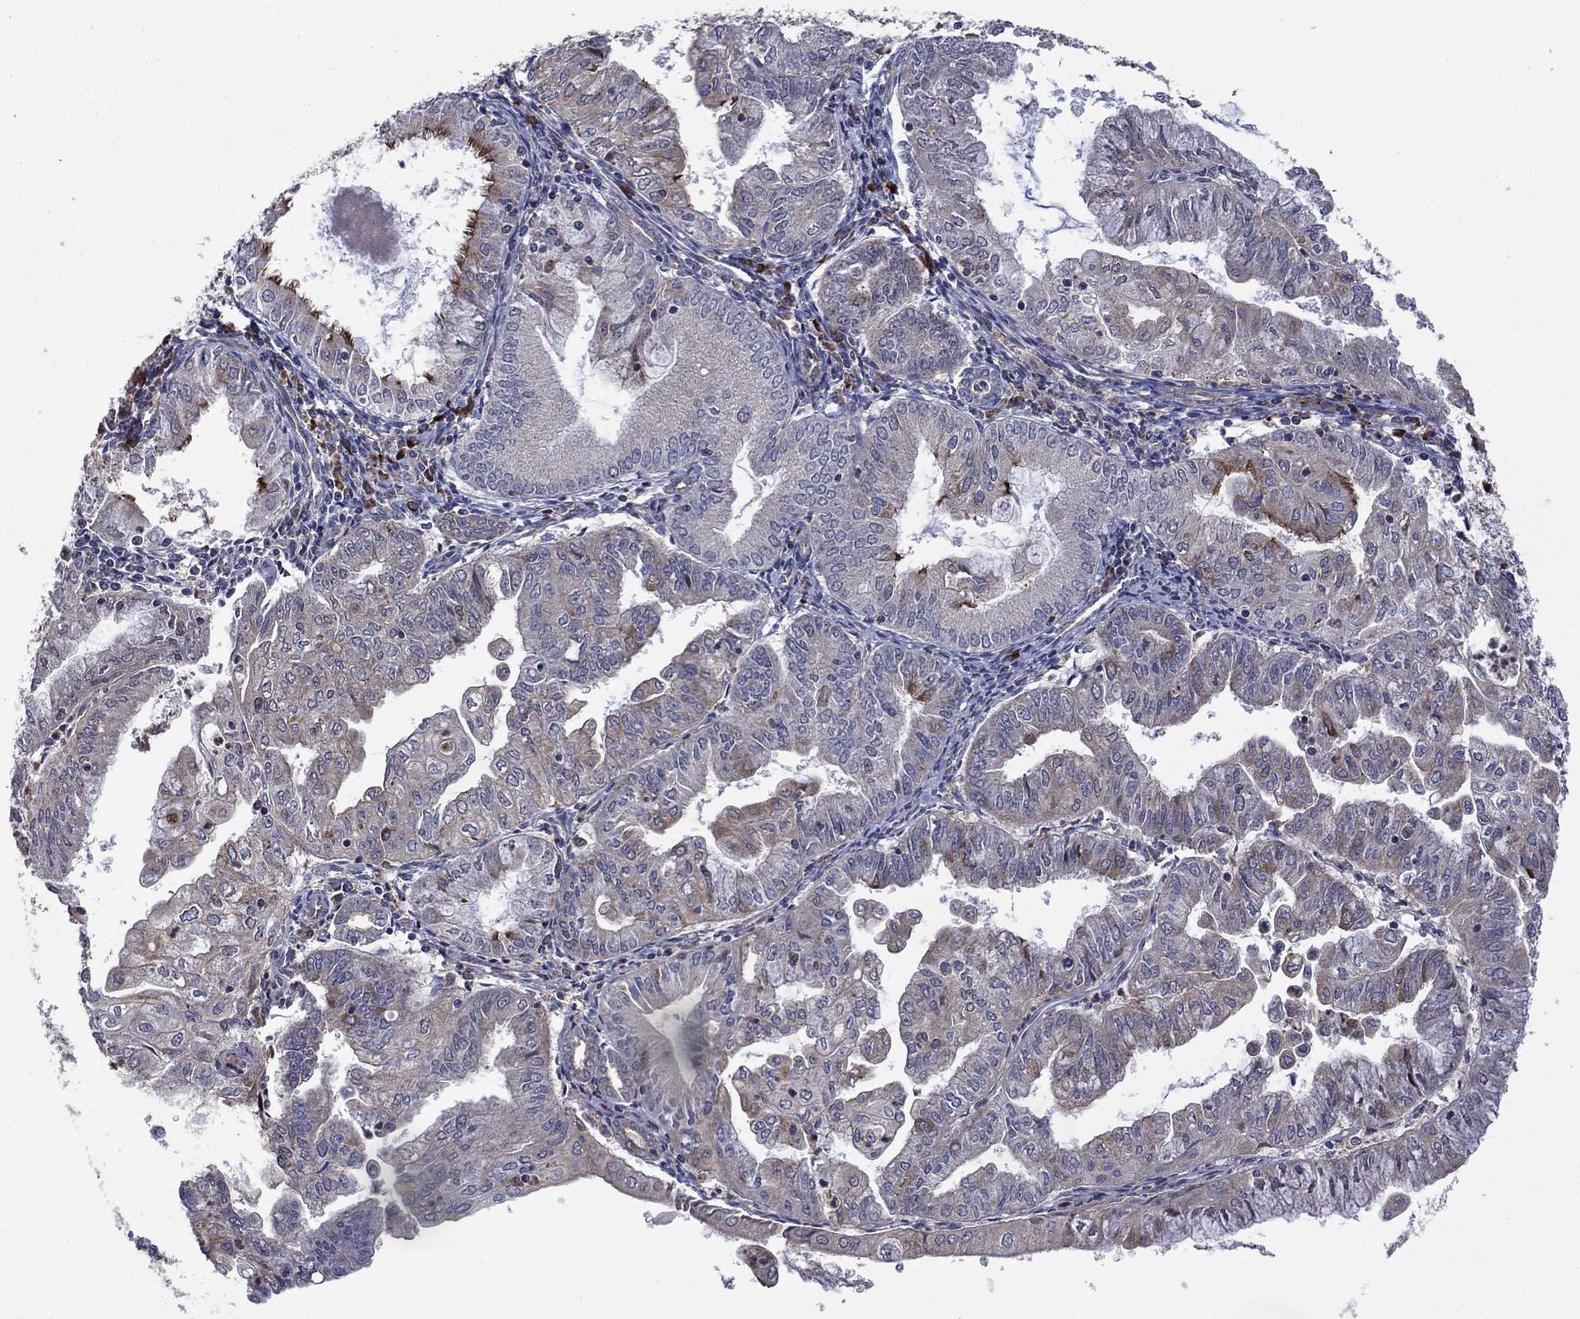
{"staining": {"intensity": "strong", "quantity": "<25%", "location": "cytoplasmic/membranous"}, "tissue": "endometrial cancer", "cell_type": "Tumor cells", "image_type": "cancer", "snomed": [{"axis": "morphology", "description": "Adenocarcinoma, NOS"}, {"axis": "topography", "description": "Endometrium"}], "caption": "DAB (3,3'-diaminobenzidine) immunohistochemical staining of human endometrial adenocarcinoma displays strong cytoplasmic/membranous protein staining in about <25% of tumor cells. The staining was performed using DAB (3,3'-diaminobenzidine), with brown indicating positive protein expression. Nuclei are stained blue with hematoxylin.", "gene": "MEA1", "patient": {"sex": "female", "age": 56}}